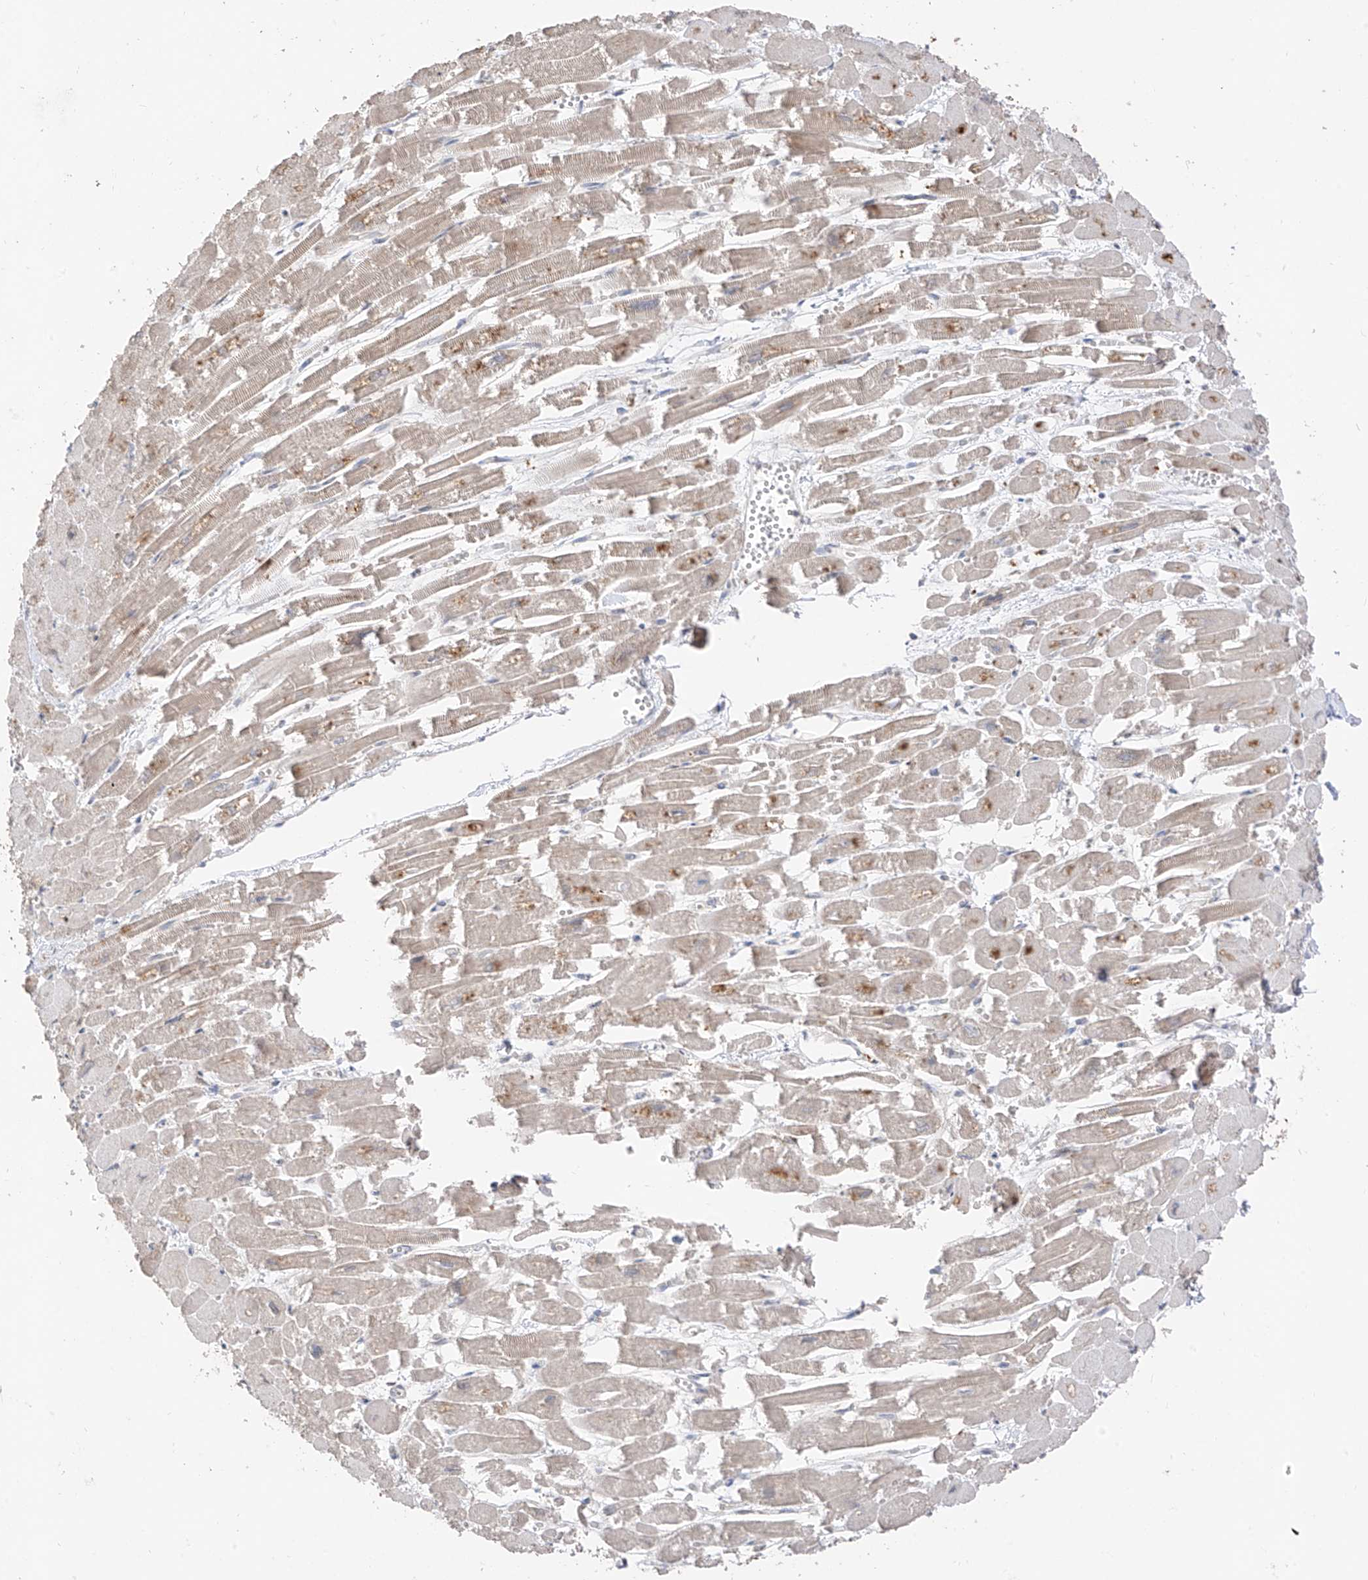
{"staining": {"intensity": "moderate", "quantity": "25%-75%", "location": "cytoplasmic/membranous"}, "tissue": "heart muscle", "cell_type": "Cardiomyocytes", "image_type": "normal", "snomed": [{"axis": "morphology", "description": "Normal tissue, NOS"}, {"axis": "topography", "description": "Heart"}], "caption": "Protein staining exhibits moderate cytoplasmic/membranous positivity in about 25%-75% of cardiomyocytes in normal heart muscle. Nuclei are stained in blue.", "gene": "COLGALT2", "patient": {"sex": "male", "age": 54}}